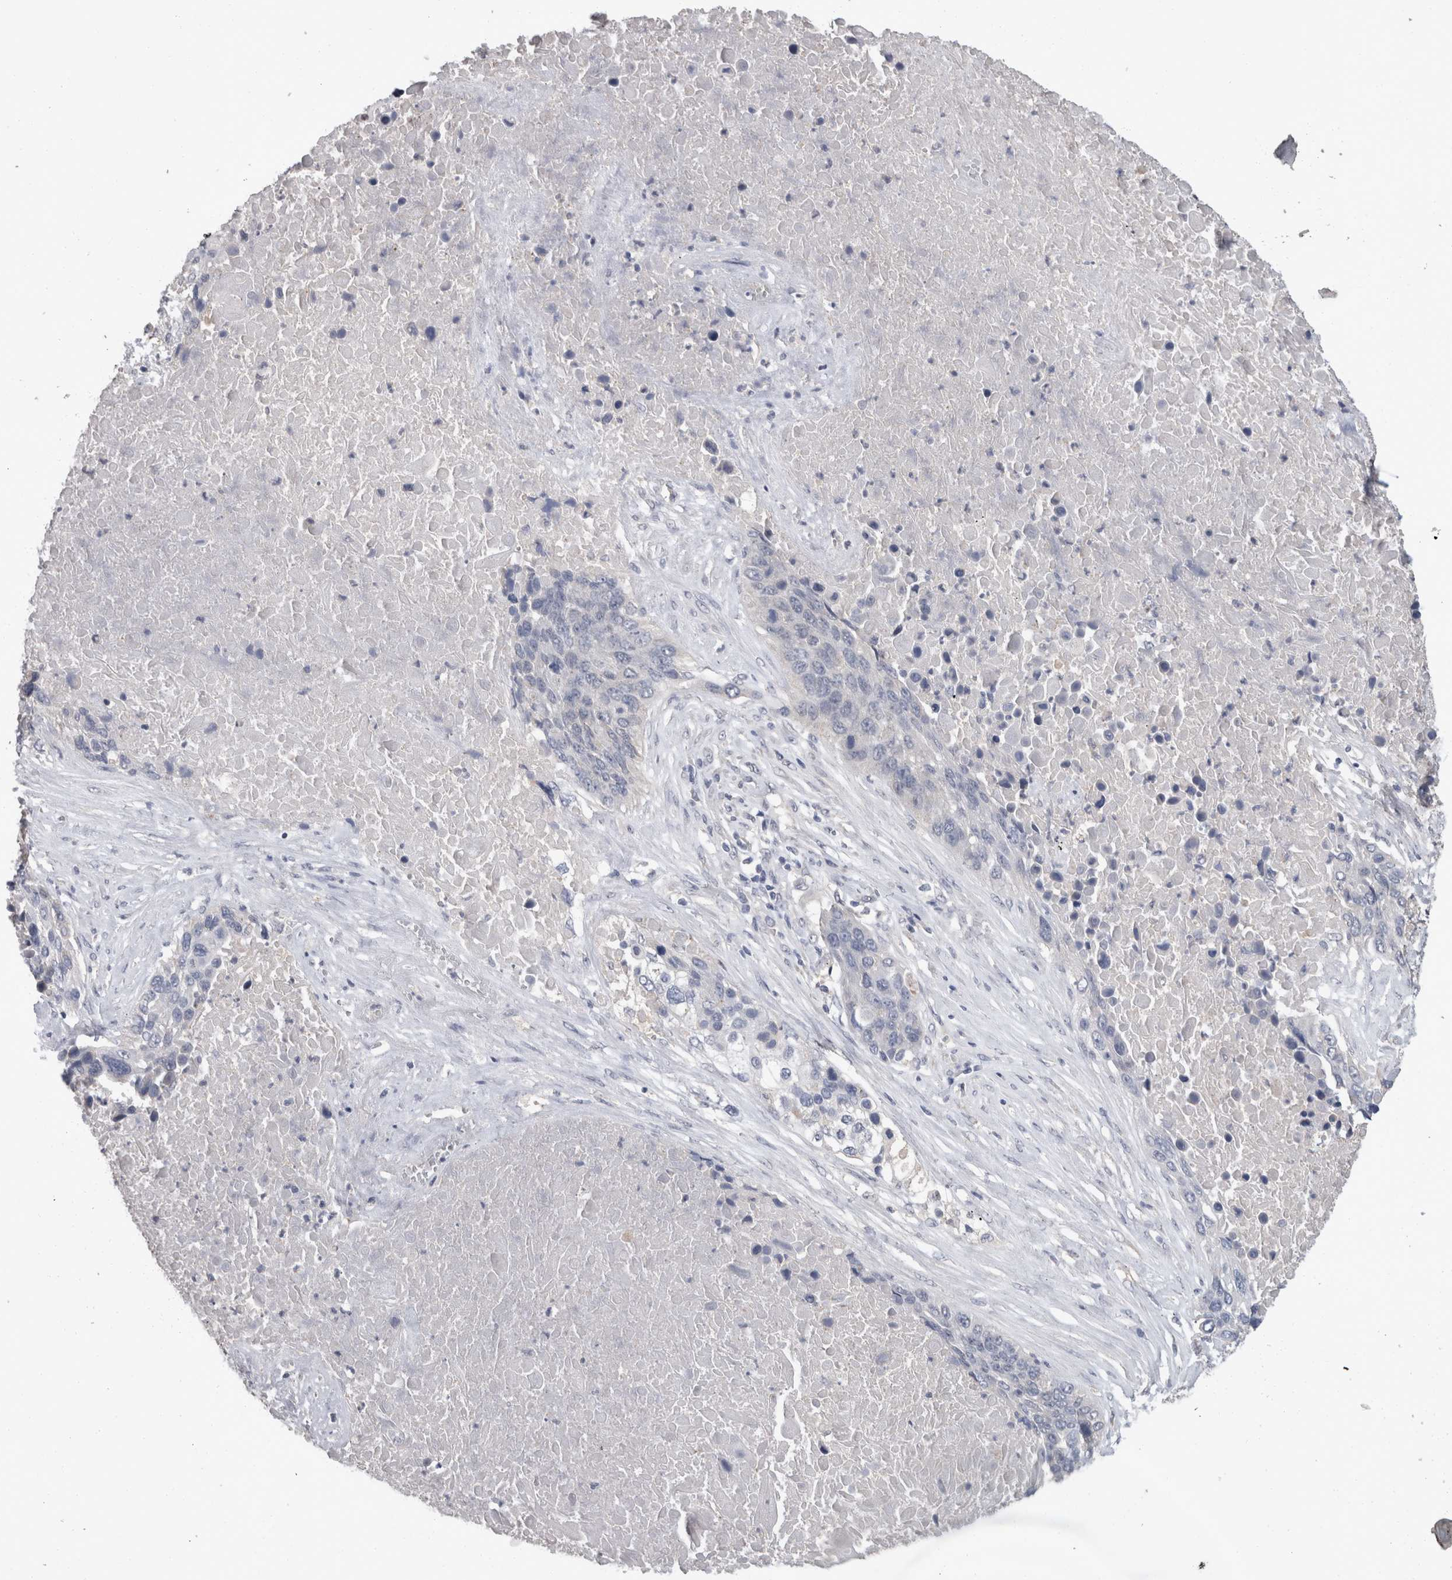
{"staining": {"intensity": "negative", "quantity": "none", "location": "none"}, "tissue": "lung cancer", "cell_type": "Tumor cells", "image_type": "cancer", "snomed": [{"axis": "morphology", "description": "Squamous cell carcinoma, NOS"}, {"axis": "topography", "description": "Lung"}], "caption": "Immunohistochemistry (IHC) of squamous cell carcinoma (lung) demonstrates no positivity in tumor cells.", "gene": "FHOD3", "patient": {"sex": "male", "age": 66}}